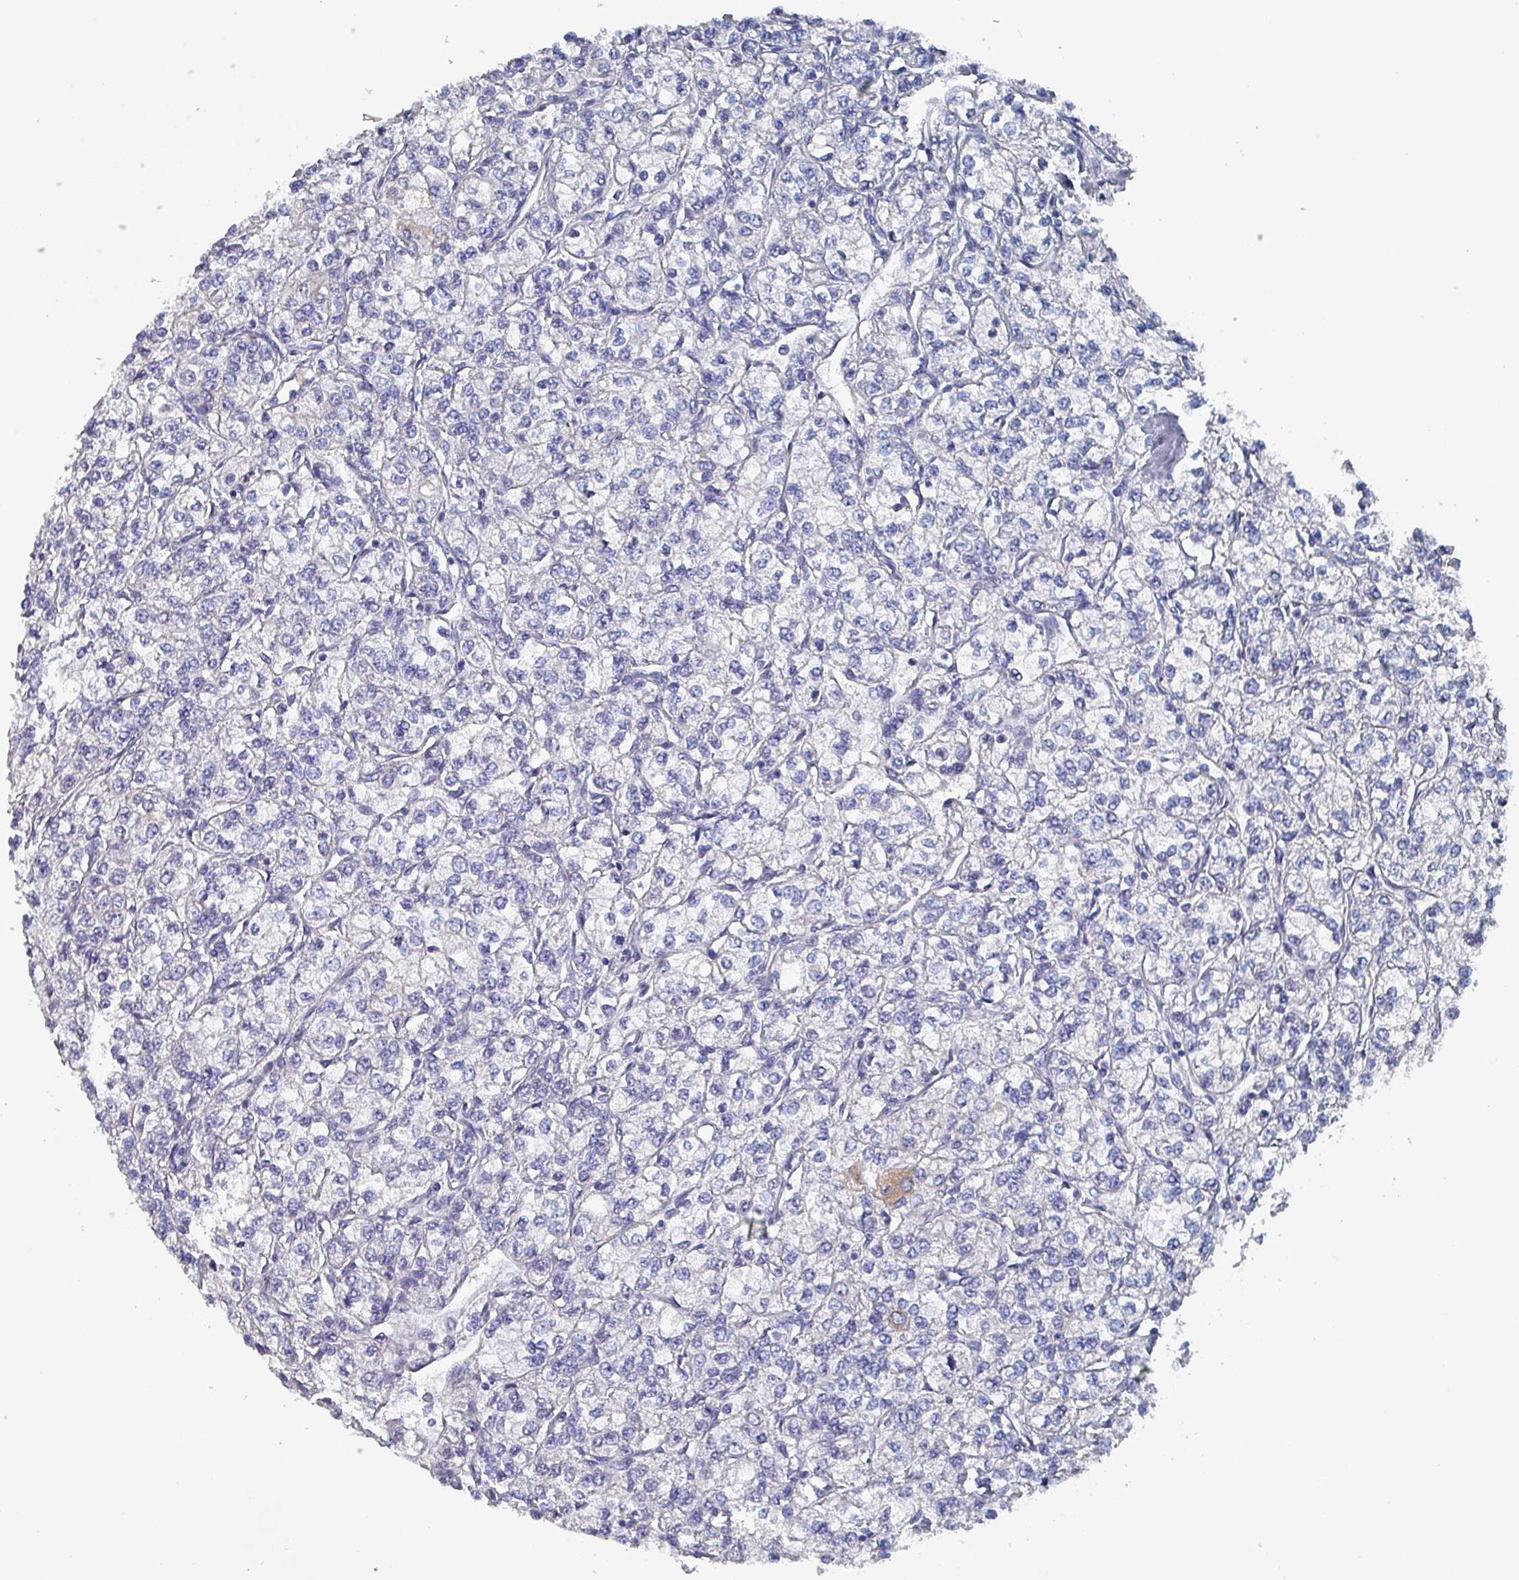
{"staining": {"intensity": "negative", "quantity": "none", "location": "none"}, "tissue": "renal cancer", "cell_type": "Tumor cells", "image_type": "cancer", "snomed": [{"axis": "morphology", "description": "Adenocarcinoma, NOS"}, {"axis": "topography", "description": "Kidney"}], "caption": "Tumor cells are negative for brown protein staining in renal cancer.", "gene": "DRD5", "patient": {"sex": "male", "age": 80}}